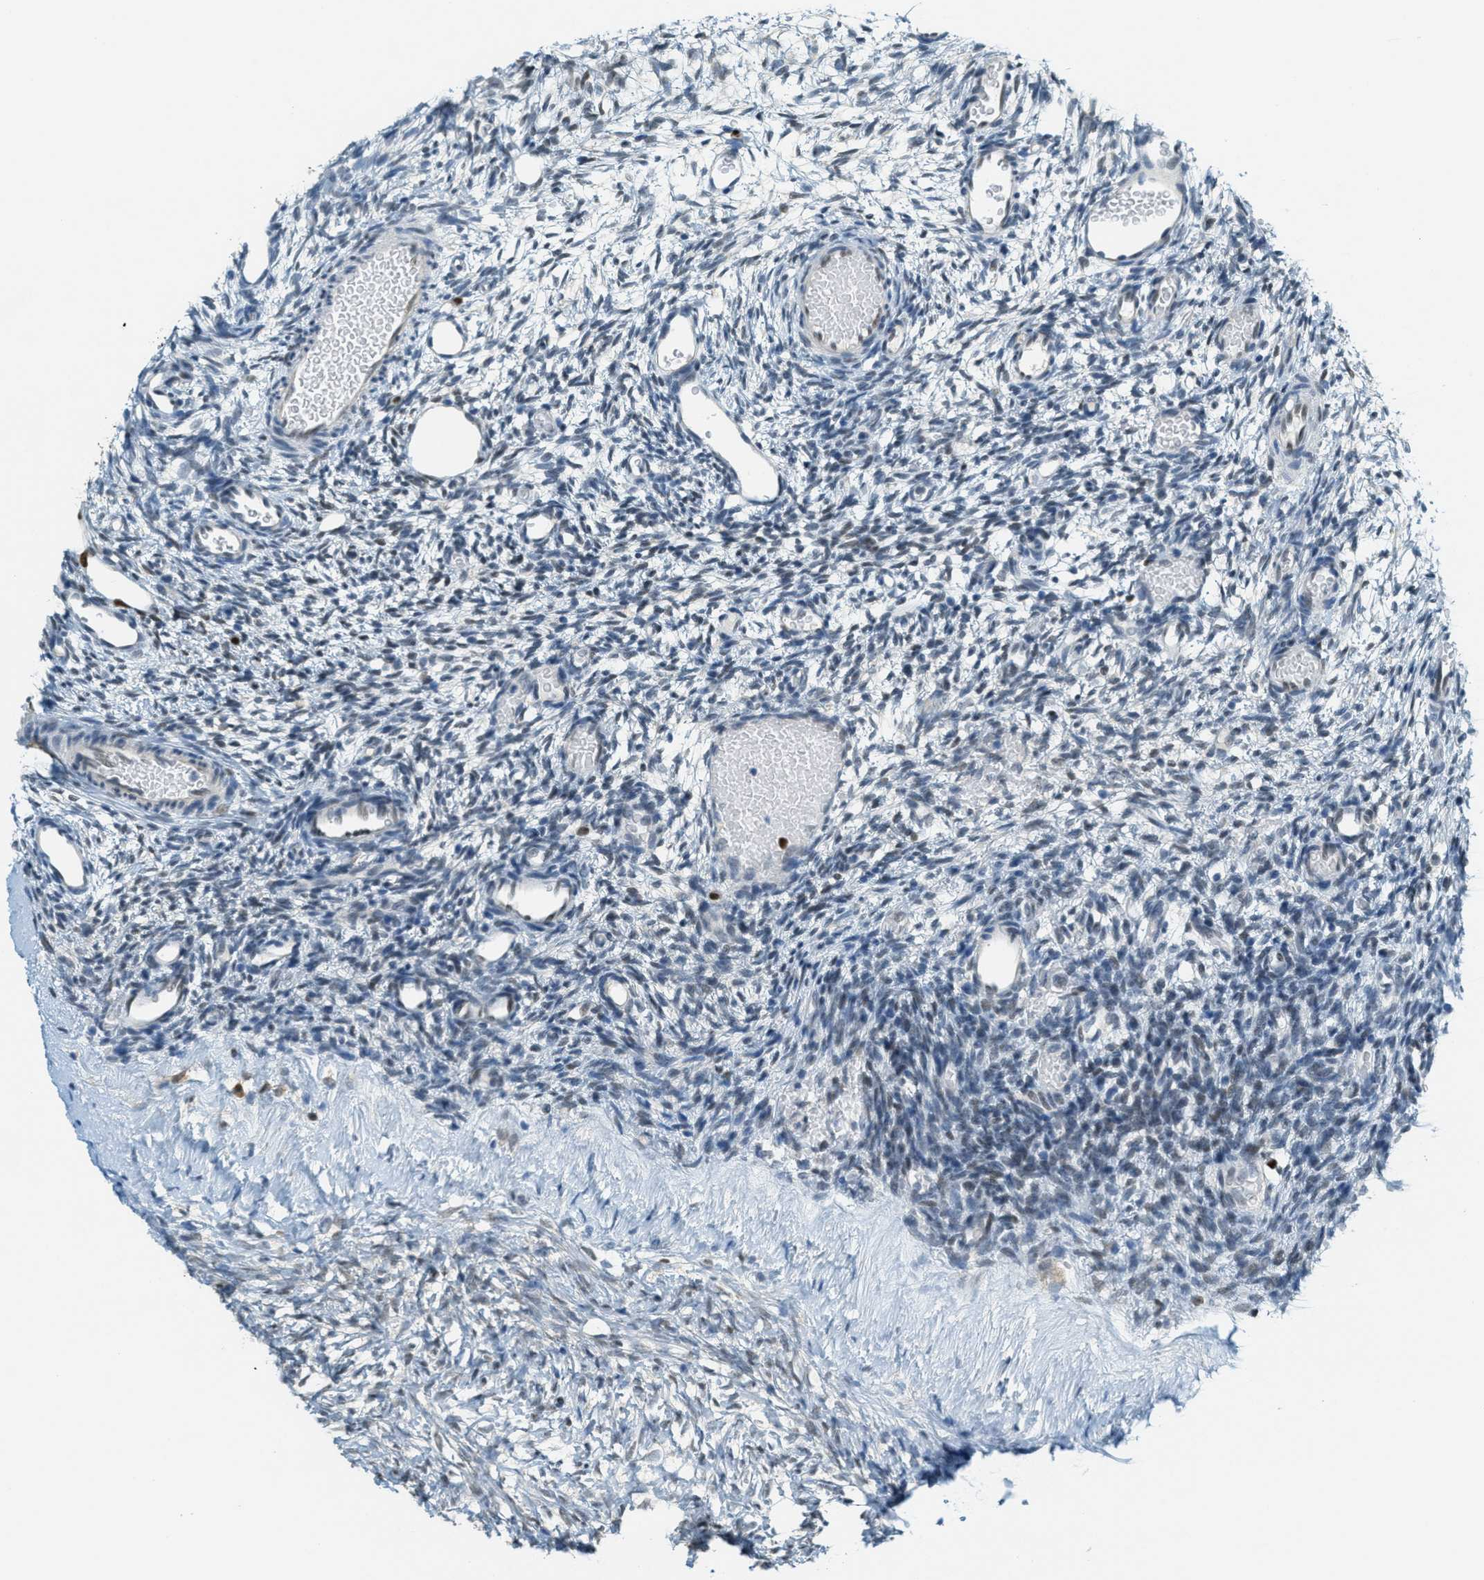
{"staining": {"intensity": "negative", "quantity": "none", "location": "none"}, "tissue": "ovary", "cell_type": "Ovarian stroma cells", "image_type": "normal", "snomed": [{"axis": "morphology", "description": "Normal tissue, NOS"}, {"axis": "topography", "description": "Ovary"}], "caption": "High power microscopy image of an IHC image of unremarkable ovary, revealing no significant positivity in ovarian stroma cells. (DAB (3,3'-diaminobenzidine) immunohistochemistry, high magnification).", "gene": "TCF3", "patient": {"sex": "female", "age": 35}}